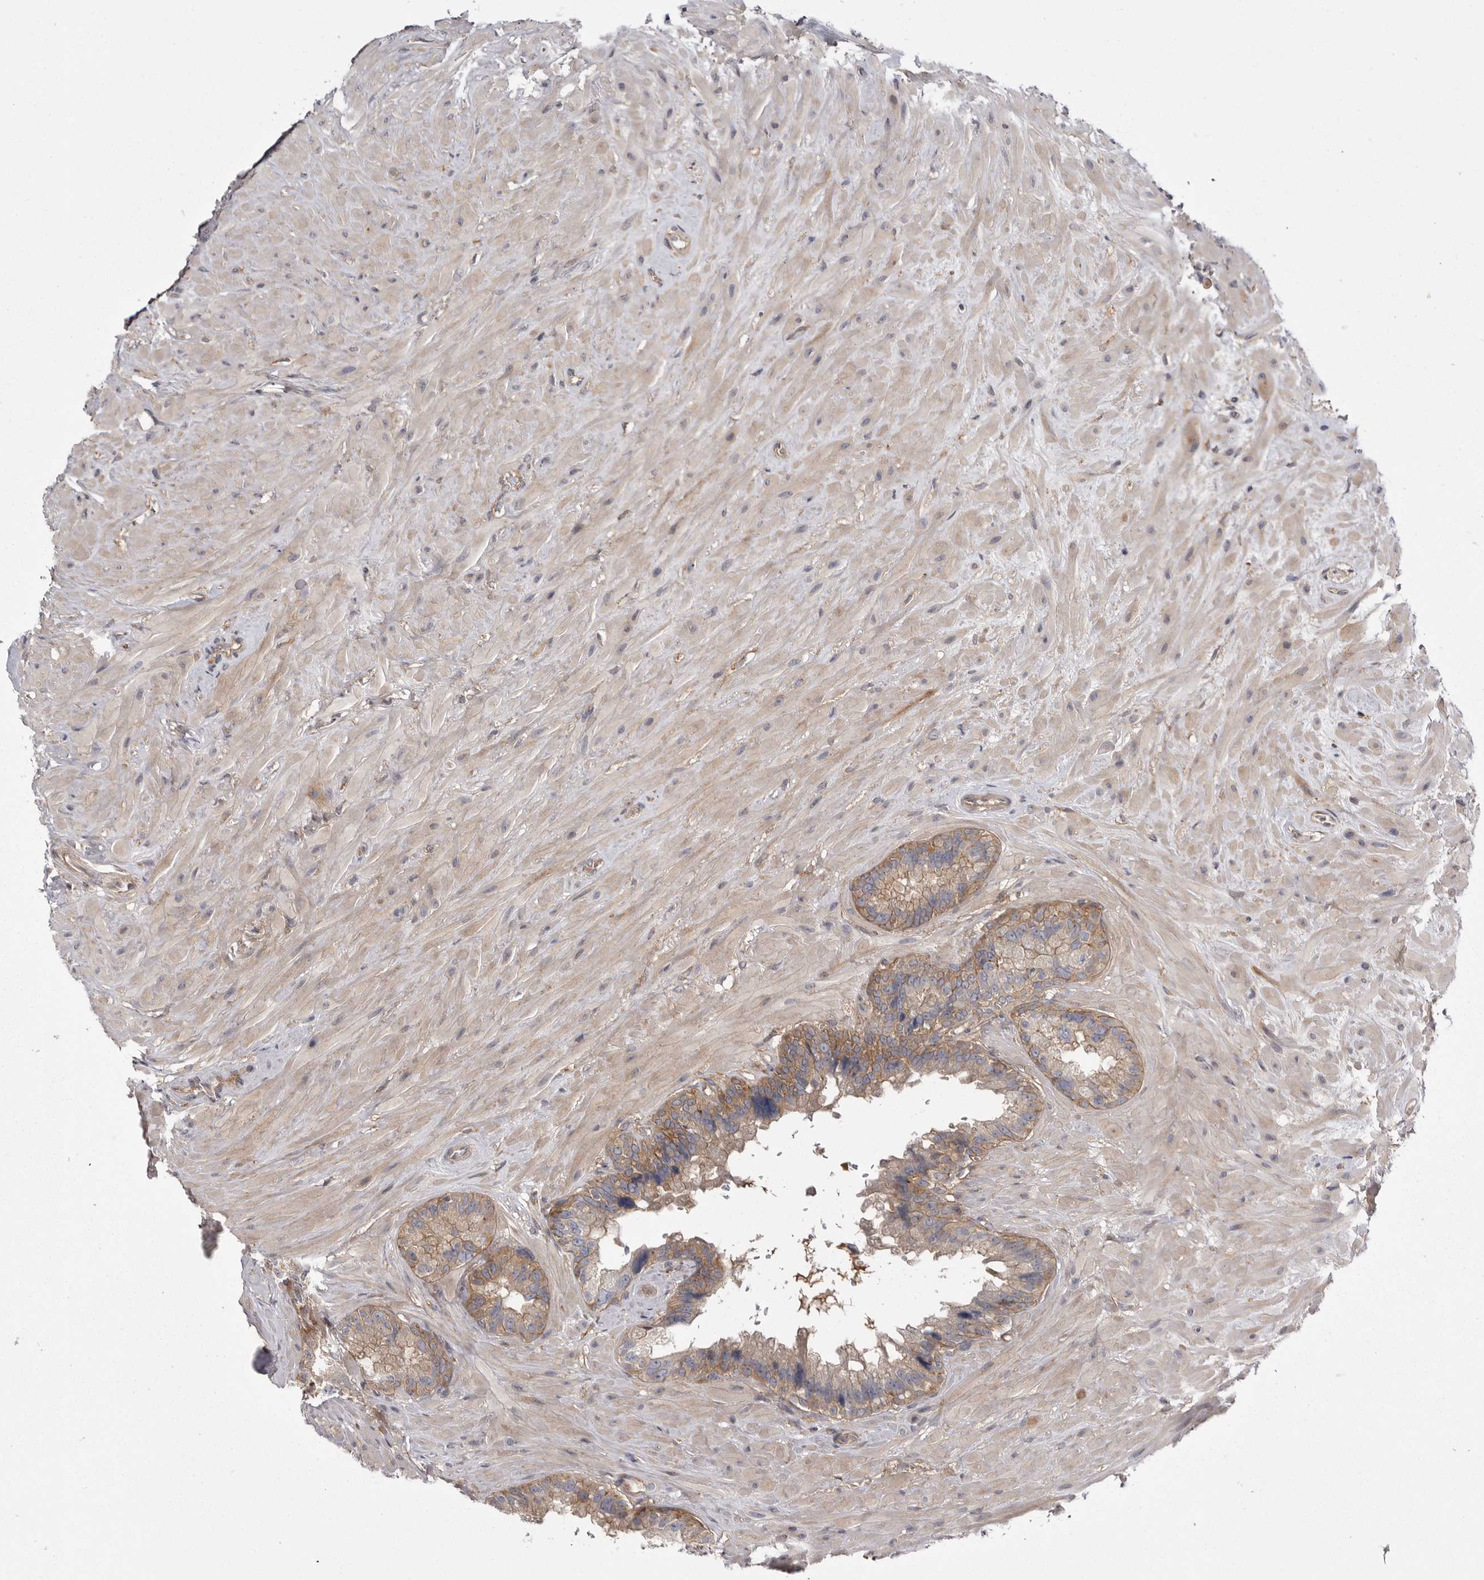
{"staining": {"intensity": "moderate", "quantity": ">75%", "location": "cytoplasmic/membranous"}, "tissue": "seminal vesicle", "cell_type": "Glandular cells", "image_type": "normal", "snomed": [{"axis": "morphology", "description": "Normal tissue, NOS"}, {"axis": "topography", "description": "Seminal veicle"}], "caption": "Immunohistochemistry image of normal human seminal vesicle stained for a protein (brown), which displays medium levels of moderate cytoplasmic/membranous staining in approximately >75% of glandular cells.", "gene": "OSBPL9", "patient": {"sex": "male", "age": 80}}